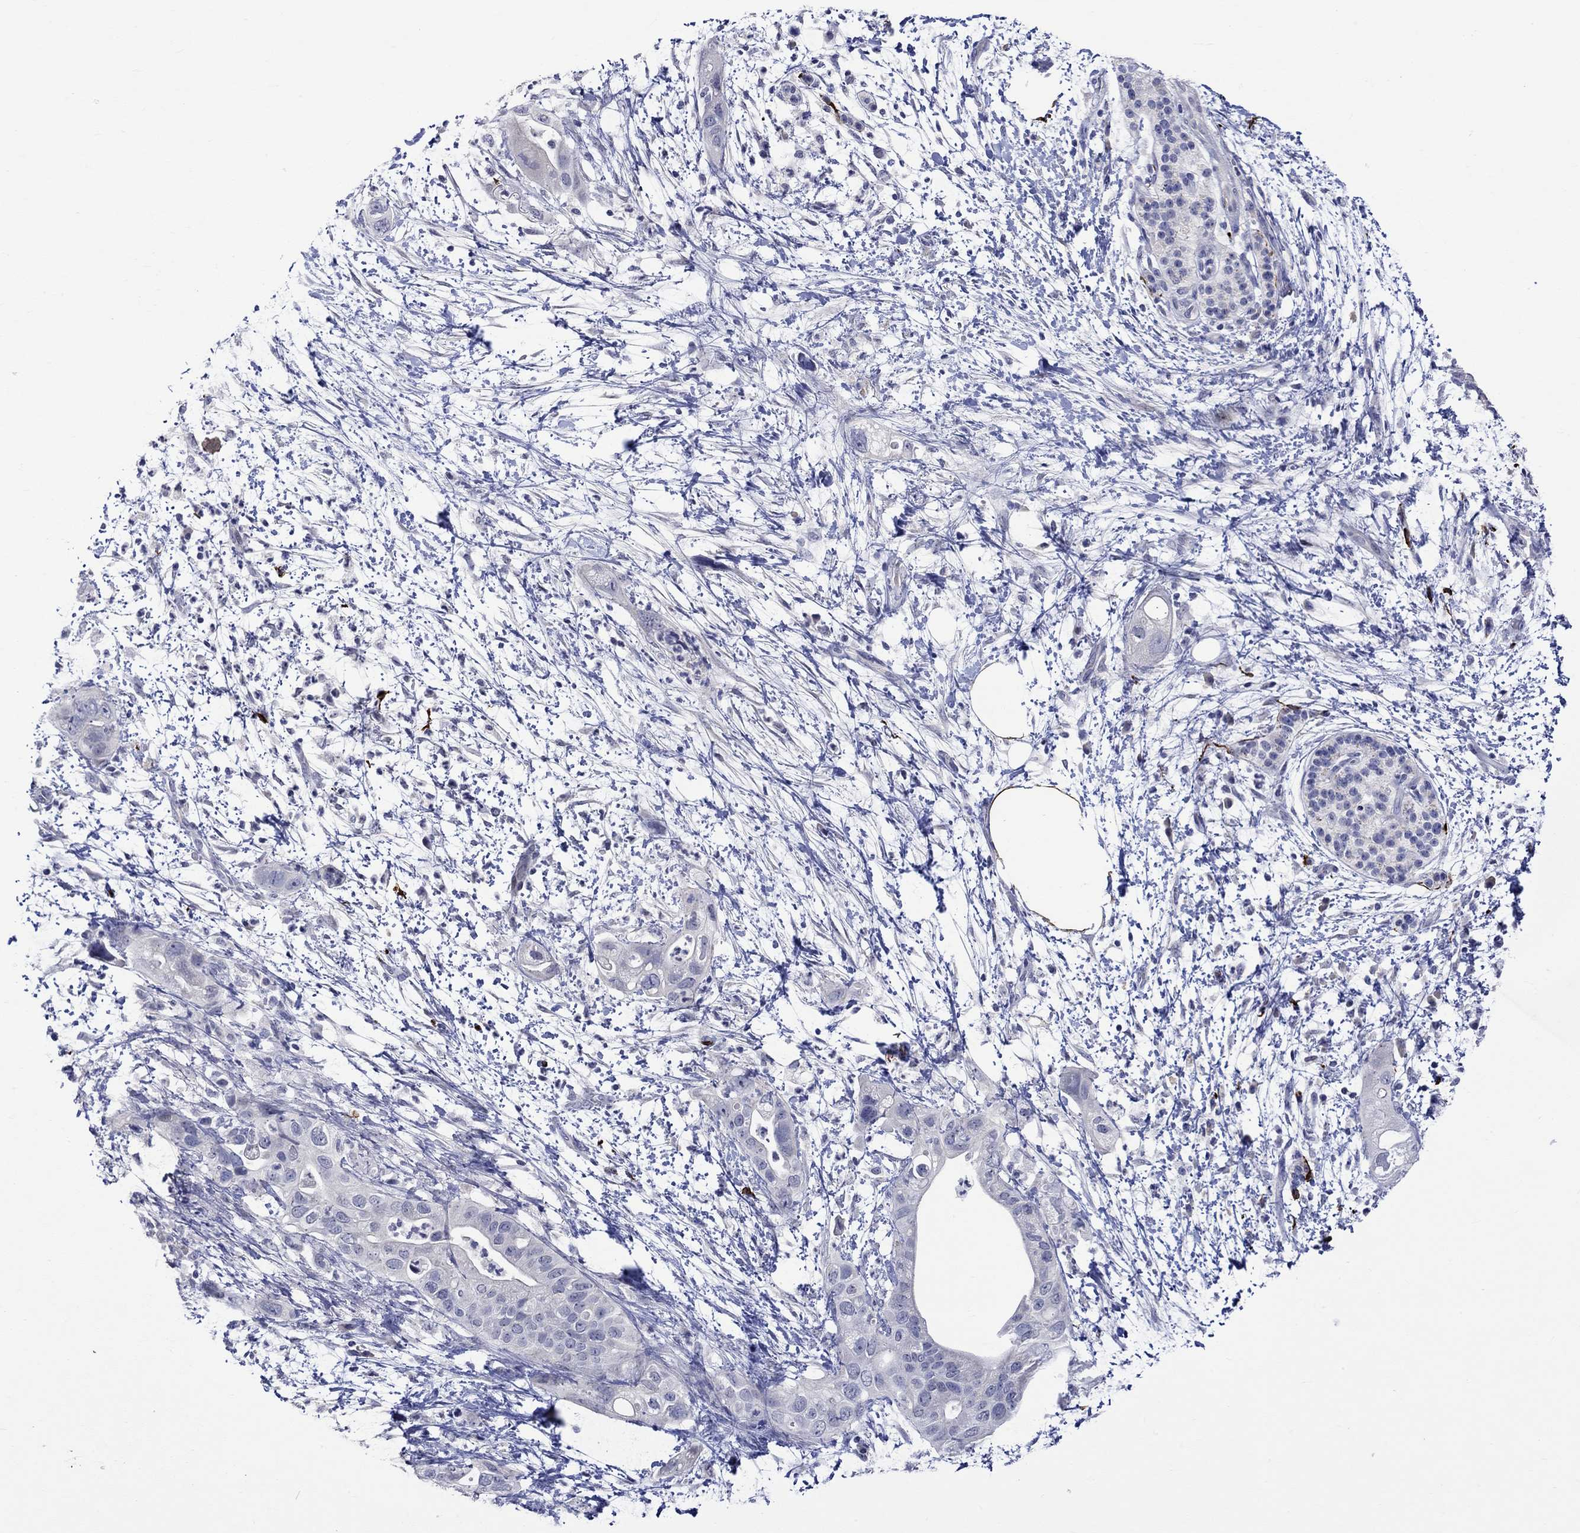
{"staining": {"intensity": "negative", "quantity": "none", "location": "none"}, "tissue": "pancreatic cancer", "cell_type": "Tumor cells", "image_type": "cancer", "snomed": [{"axis": "morphology", "description": "Adenocarcinoma, NOS"}, {"axis": "topography", "description": "Pancreas"}], "caption": "IHC of adenocarcinoma (pancreatic) shows no staining in tumor cells. Brightfield microscopy of immunohistochemistry (IHC) stained with DAB (3,3'-diaminobenzidine) (brown) and hematoxylin (blue), captured at high magnification.", "gene": "CRYAB", "patient": {"sex": "female", "age": 72}}